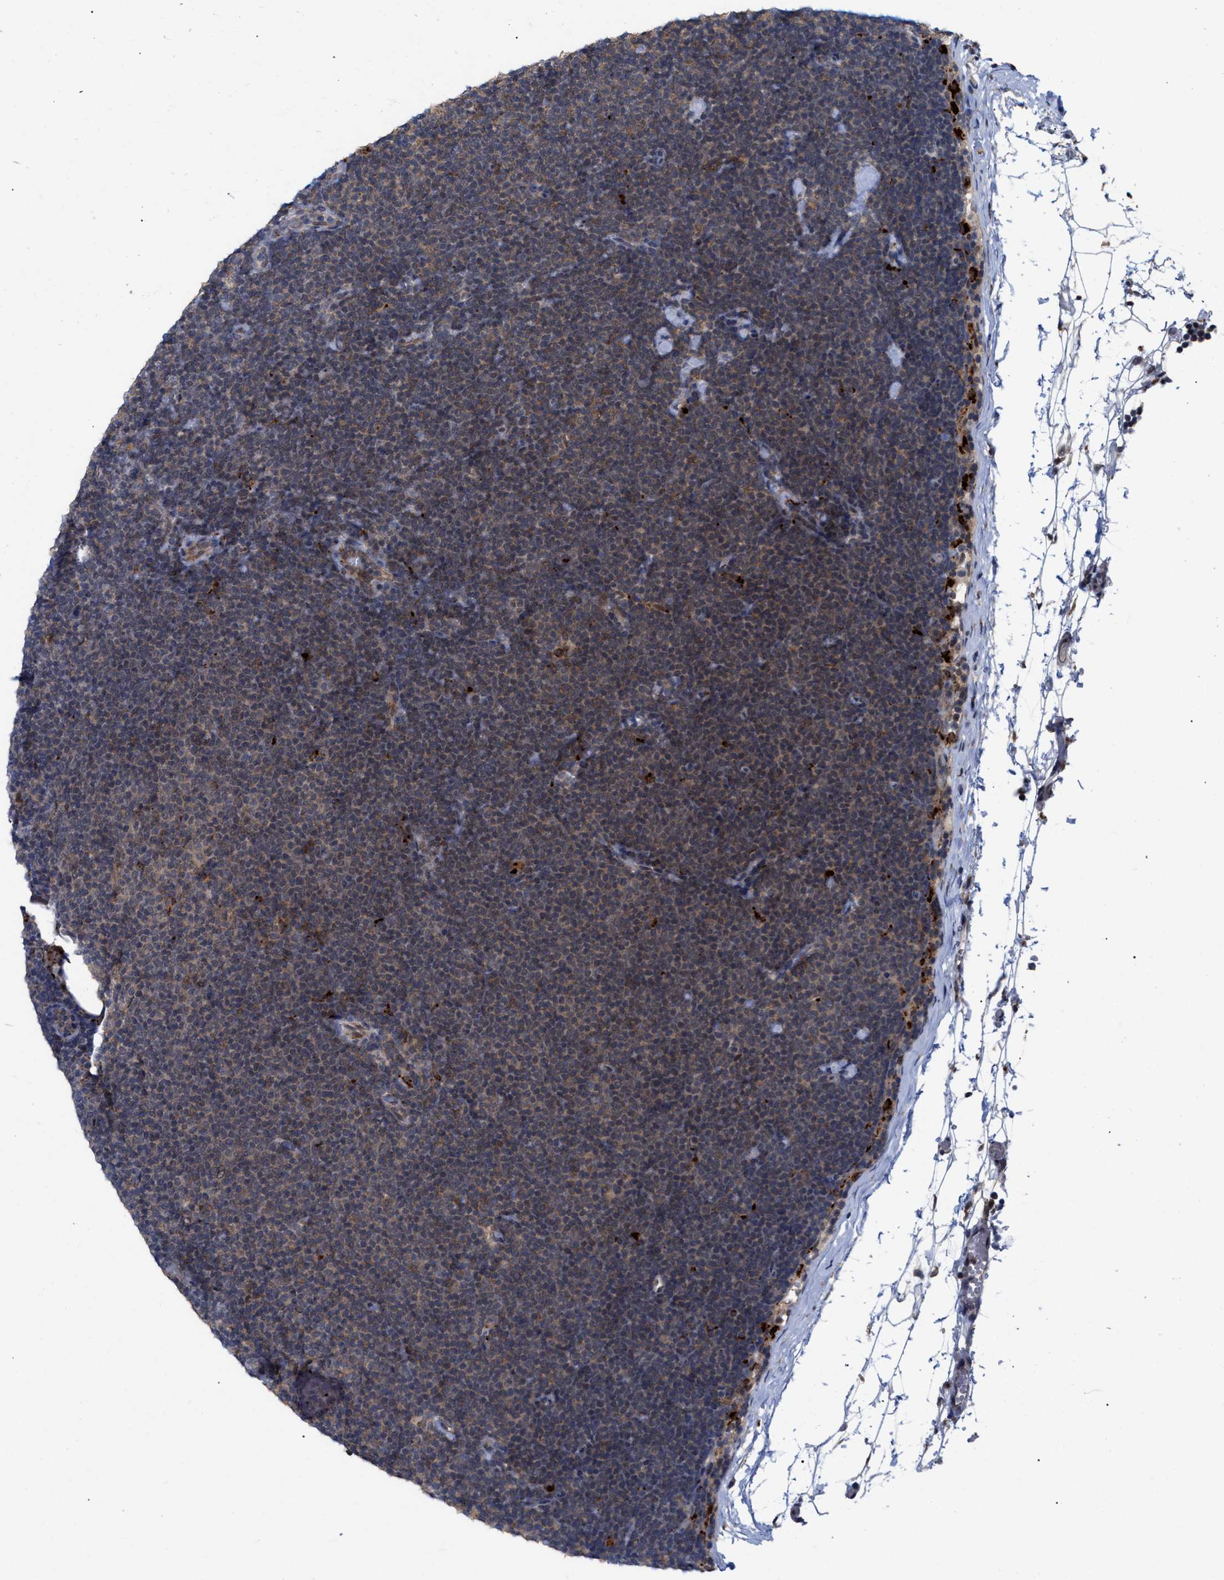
{"staining": {"intensity": "moderate", "quantity": ">75%", "location": "cytoplasmic/membranous"}, "tissue": "lymphoma", "cell_type": "Tumor cells", "image_type": "cancer", "snomed": [{"axis": "morphology", "description": "Malignant lymphoma, non-Hodgkin's type, Low grade"}, {"axis": "topography", "description": "Lymph node"}], "caption": "Protein positivity by IHC reveals moderate cytoplasmic/membranous staining in approximately >75% of tumor cells in lymphoma.", "gene": "UPF1", "patient": {"sex": "female", "age": 53}}